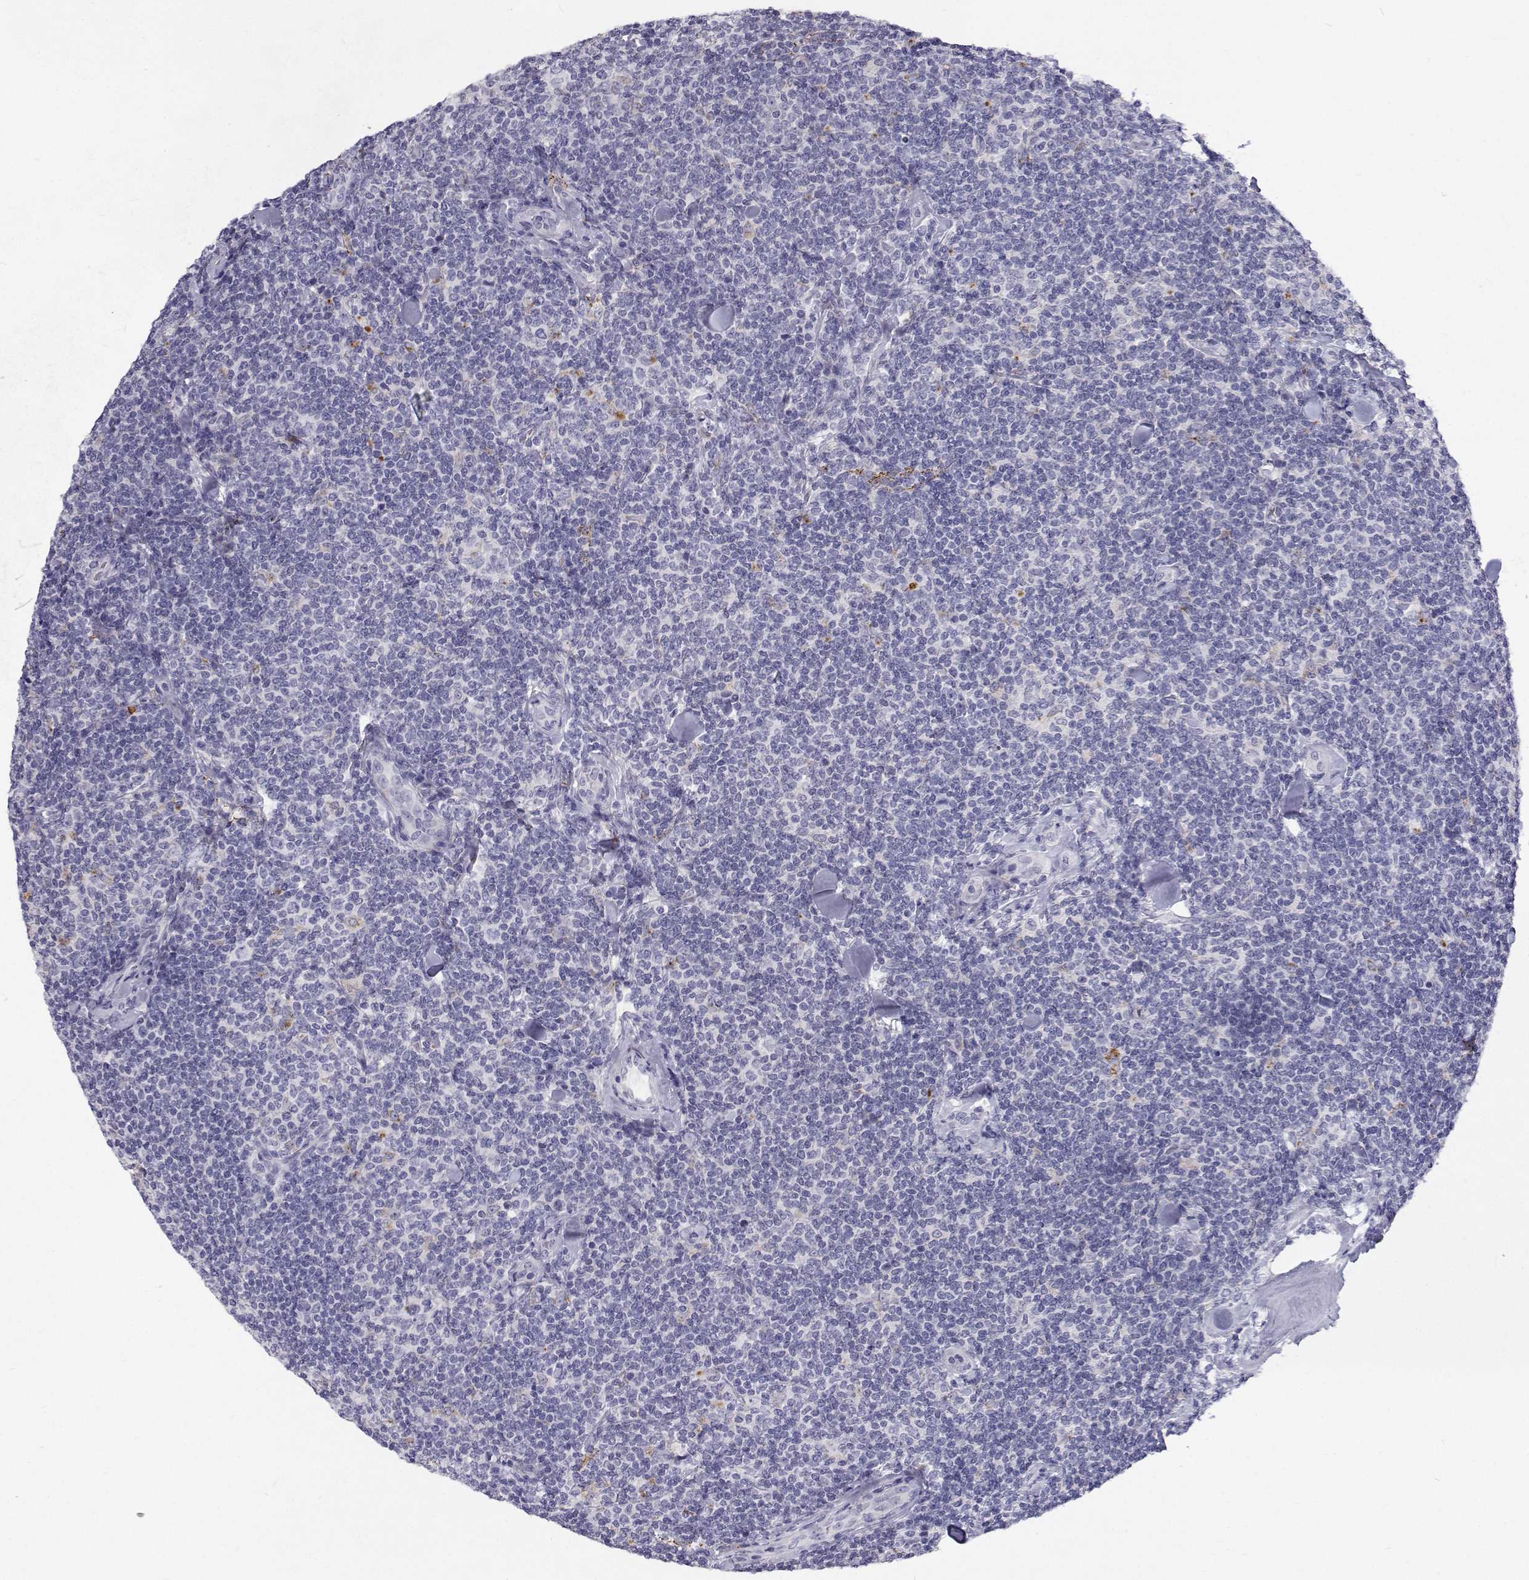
{"staining": {"intensity": "negative", "quantity": "none", "location": "none"}, "tissue": "lymphoma", "cell_type": "Tumor cells", "image_type": "cancer", "snomed": [{"axis": "morphology", "description": "Malignant lymphoma, non-Hodgkin's type, Low grade"}, {"axis": "topography", "description": "Lymph node"}], "caption": "Histopathology image shows no protein expression in tumor cells of lymphoma tissue. (Brightfield microscopy of DAB (3,3'-diaminobenzidine) immunohistochemistry (IHC) at high magnification).", "gene": "NCR2", "patient": {"sex": "female", "age": 56}}